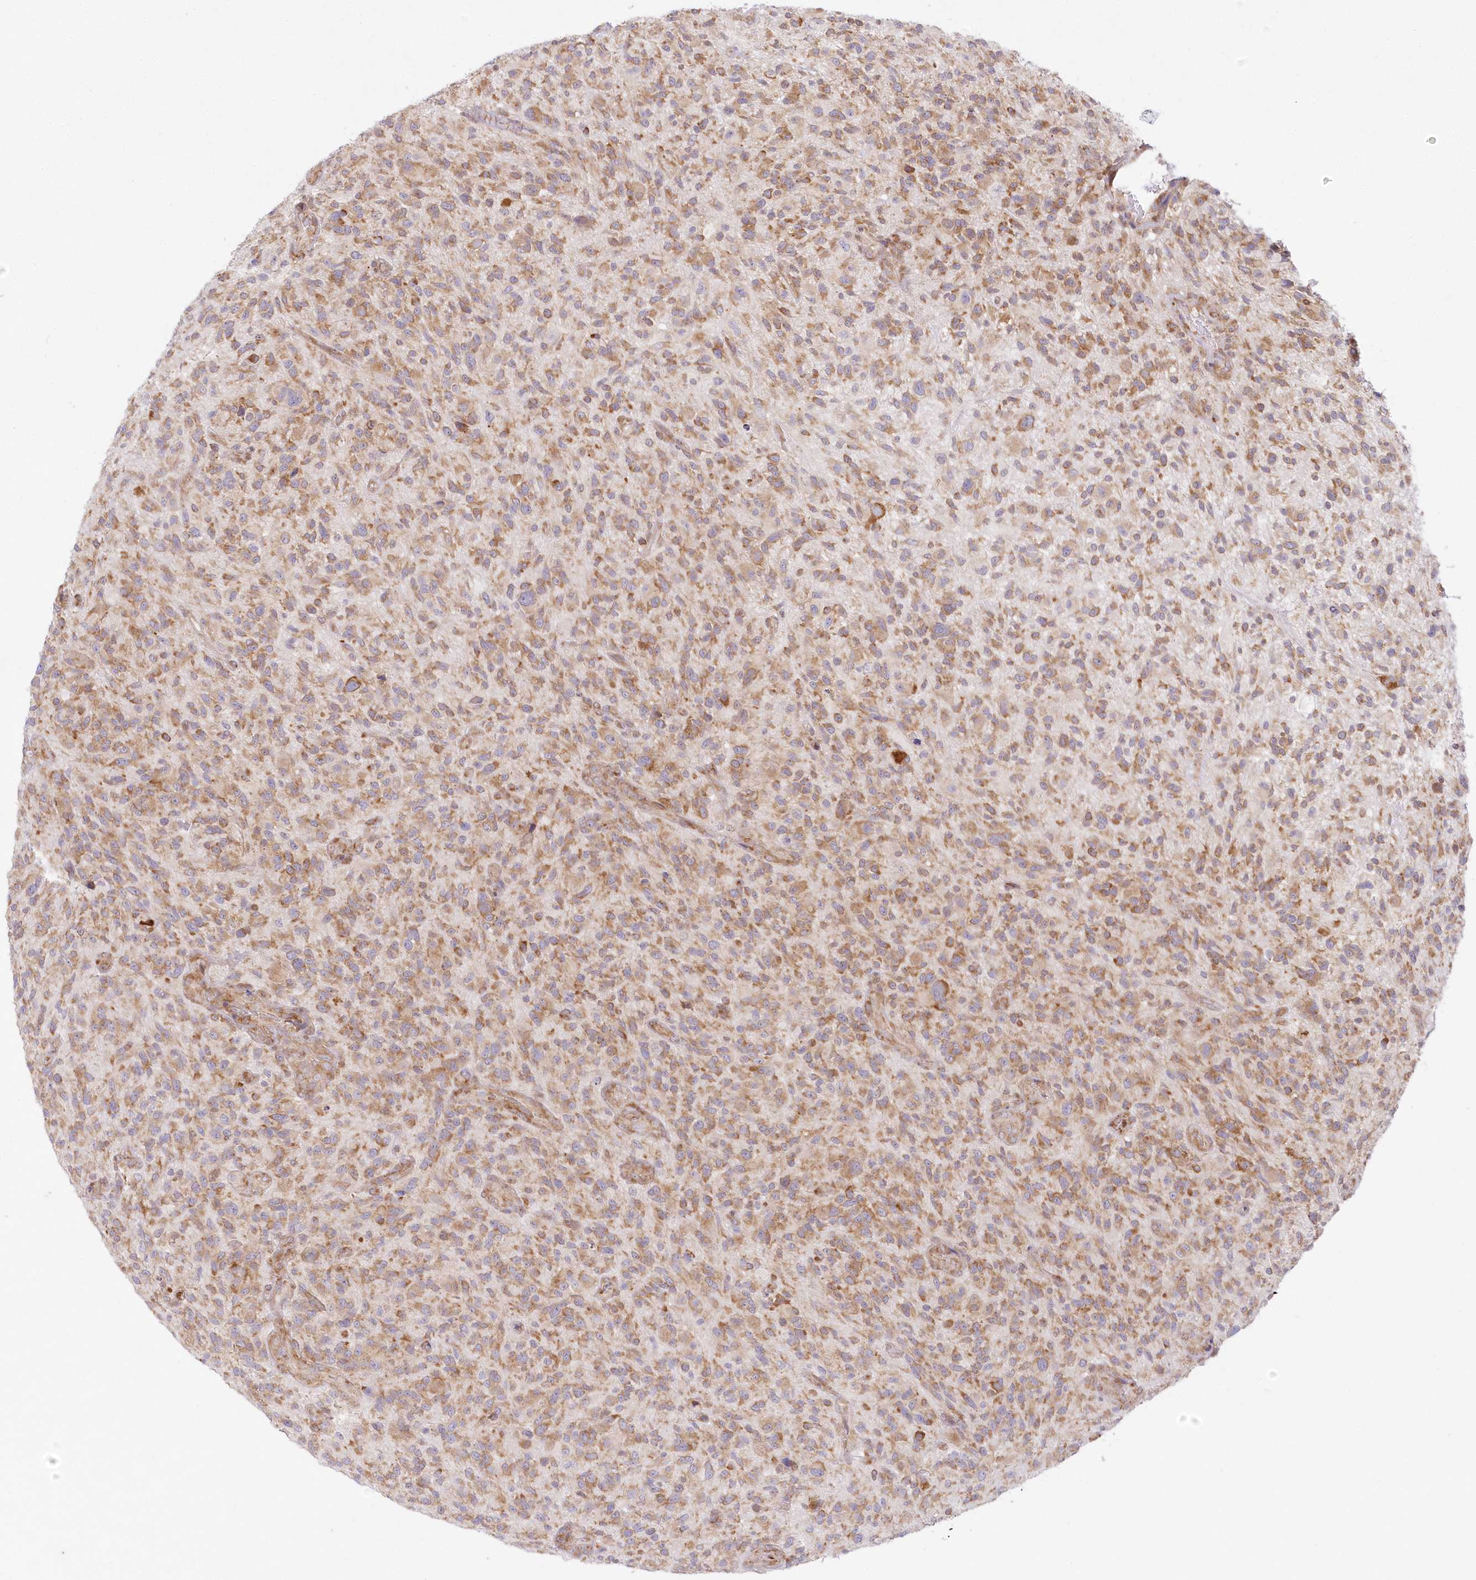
{"staining": {"intensity": "moderate", "quantity": ">75%", "location": "cytoplasmic/membranous"}, "tissue": "glioma", "cell_type": "Tumor cells", "image_type": "cancer", "snomed": [{"axis": "morphology", "description": "Glioma, malignant, High grade"}, {"axis": "topography", "description": "Brain"}], "caption": "About >75% of tumor cells in glioma reveal moderate cytoplasmic/membranous protein expression as visualized by brown immunohistochemical staining.", "gene": "RNPEP", "patient": {"sex": "male", "age": 47}}